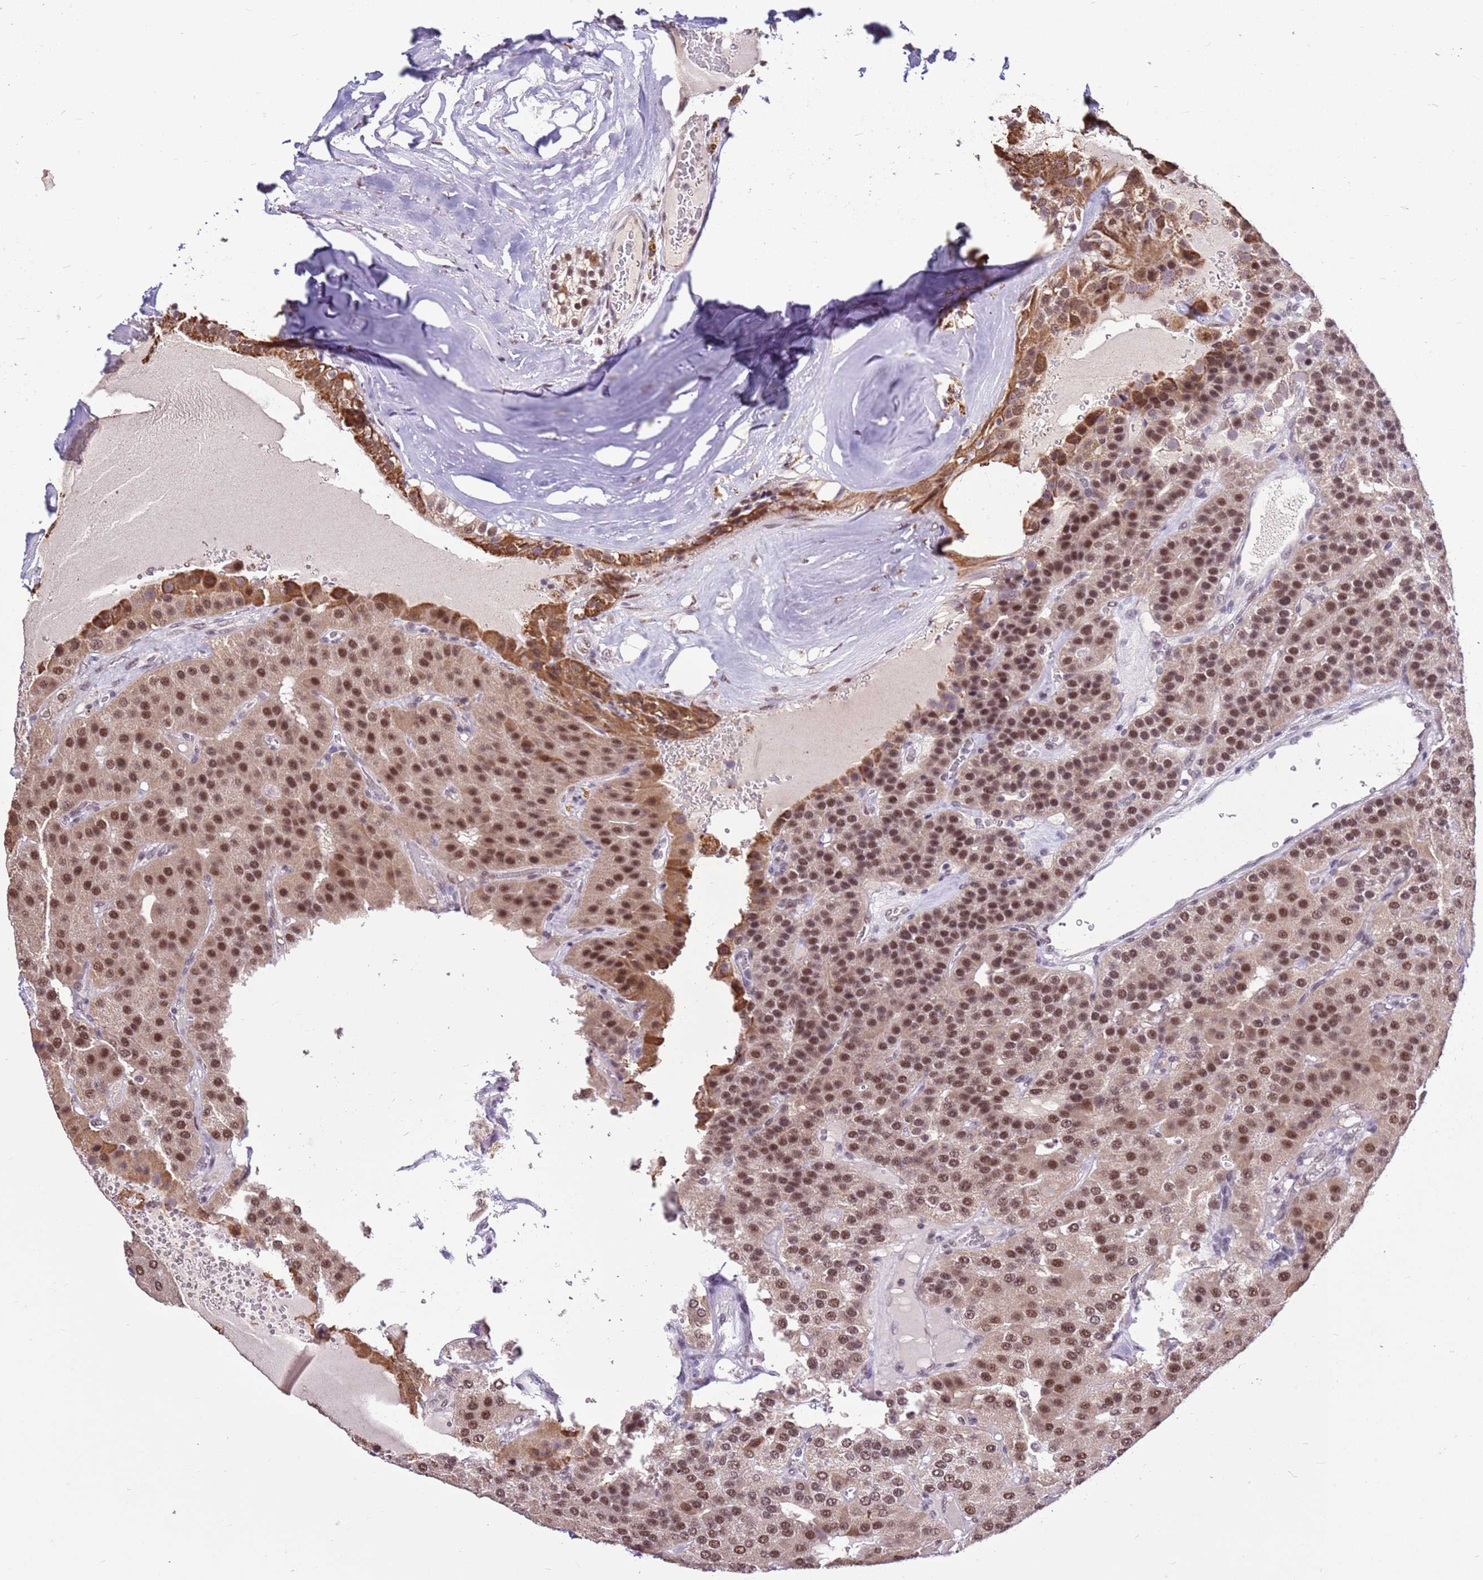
{"staining": {"intensity": "moderate", "quantity": ">75%", "location": "cytoplasmic/membranous,nuclear"}, "tissue": "parathyroid gland", "cell_type": "Glandular cells", "image_type": "normal", "snomed": [{"axis": "morphology", "description": "Normal tissue, NOS"}, {"axis": "morphology", "description": "Adenoma, NOS"}, {"axis": "topography", "description": "Parathyroid gland"}], "caption": "IHC of unremarkable parathyroid gland demonstrates medium levels of moderate cytoplasmic/membranous,nuclear expression in about >75% of glandular cells. The staining is performed using DAB brown chromogen to label protein expression. The nuclei are counter-stained blue using hematoxylin.", "gene": "AKAP8L", "patient": {"sex": "female", "age": 86}}